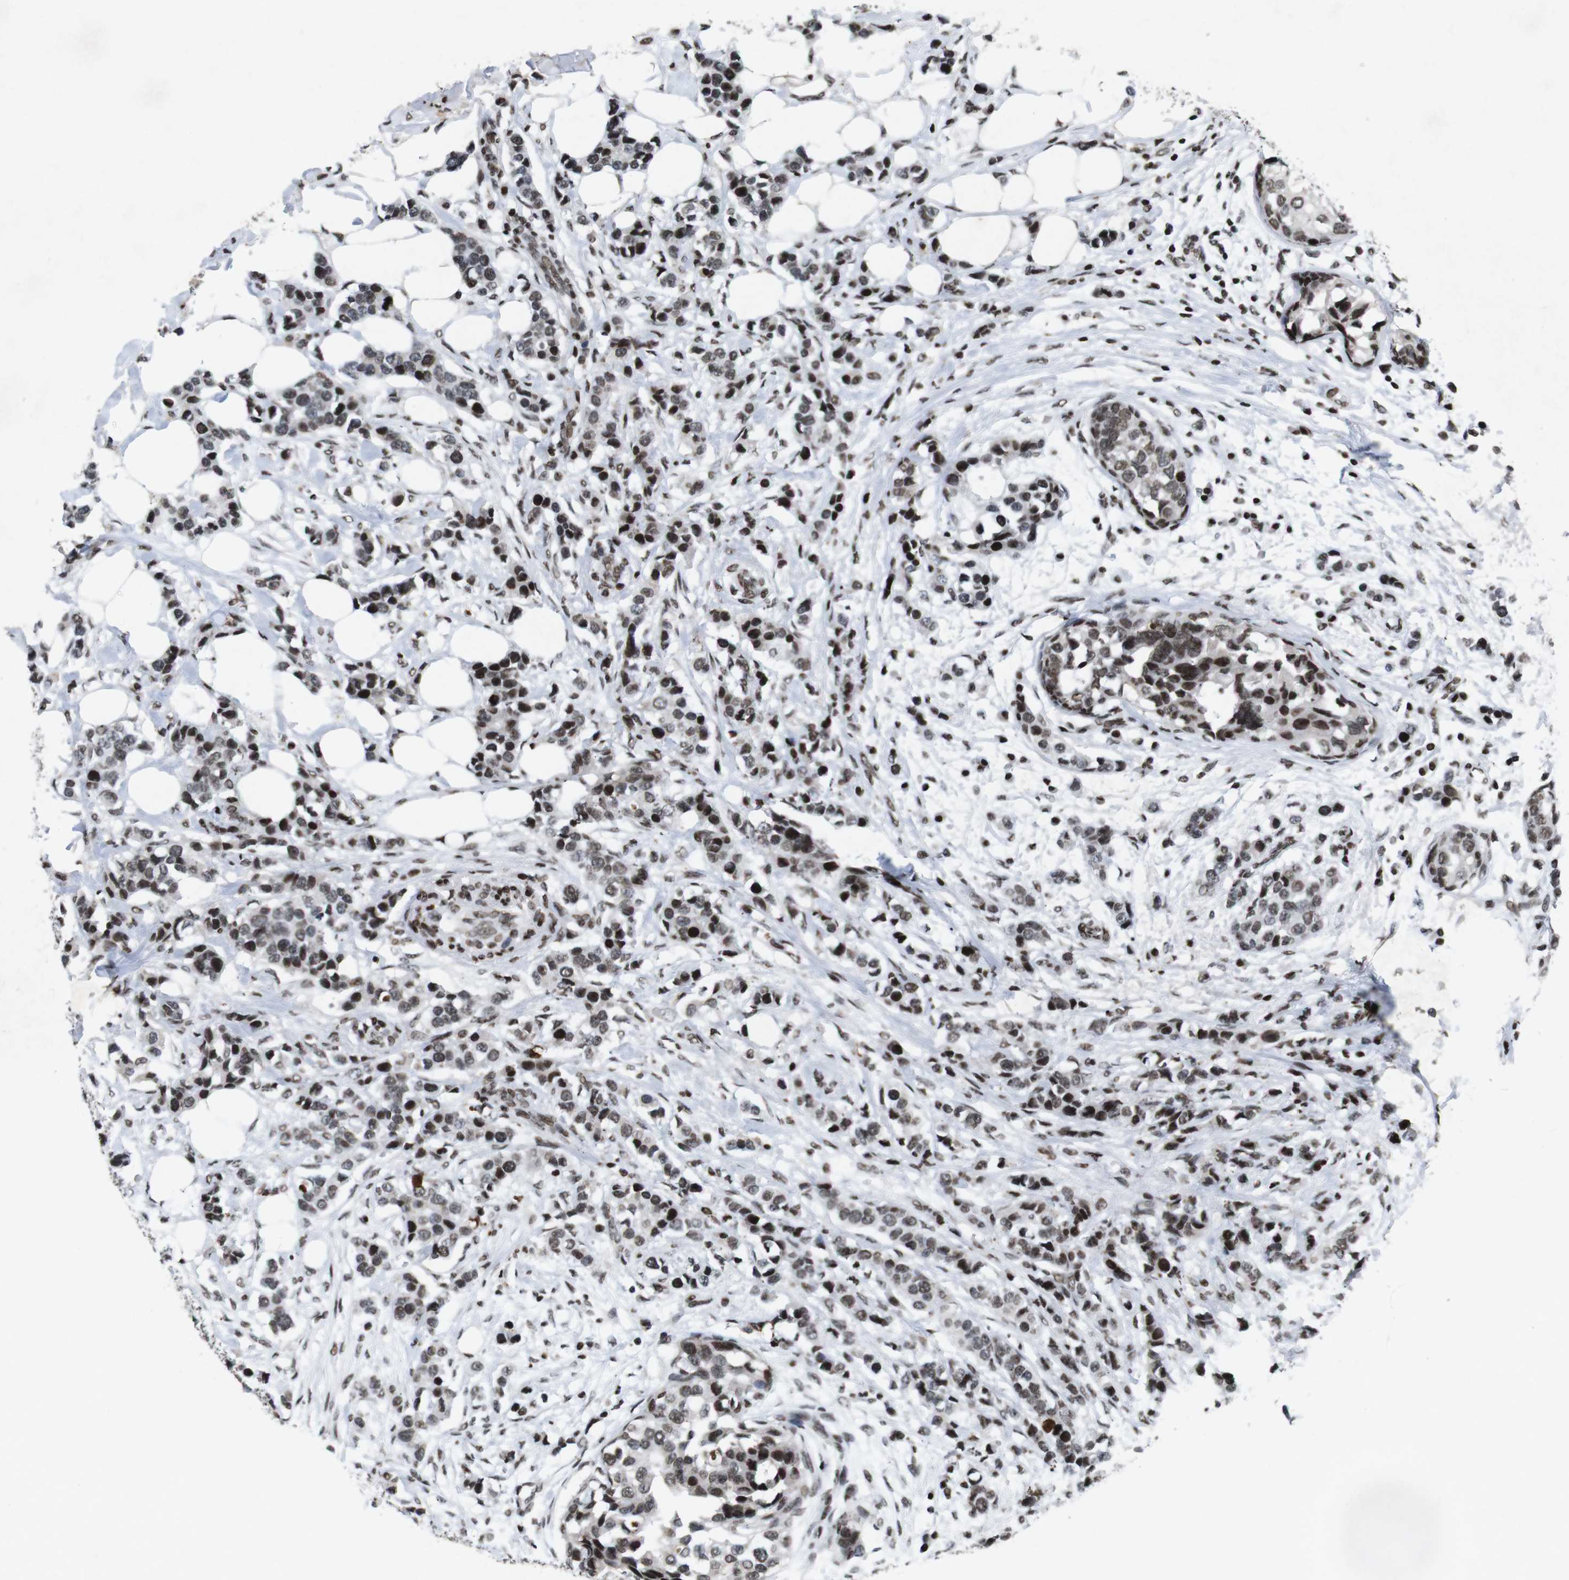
{"staining": {"intensity": "strong", "quantity": "<25%", "location": "nuclear"}, "tissue": "breast cancer", "cell_type": "Tumor cells", "image_type": "cancer", "snomed": [{"axis": "morphology", "description": "Normal tissue, NOS"}, {"axis": "morphology", "description": "Duct carcinoma"}, {"axis": "topography", "description": "Breast"}], "caption": "Immunohistochemistry of breast cancer (infiltrating ductal carcinoma) displays medium levels of strong nuclear staining in about <25% of tumor cells.", "gene": "MAGEH1", "patient": {"sex": "female", "age": 50}}